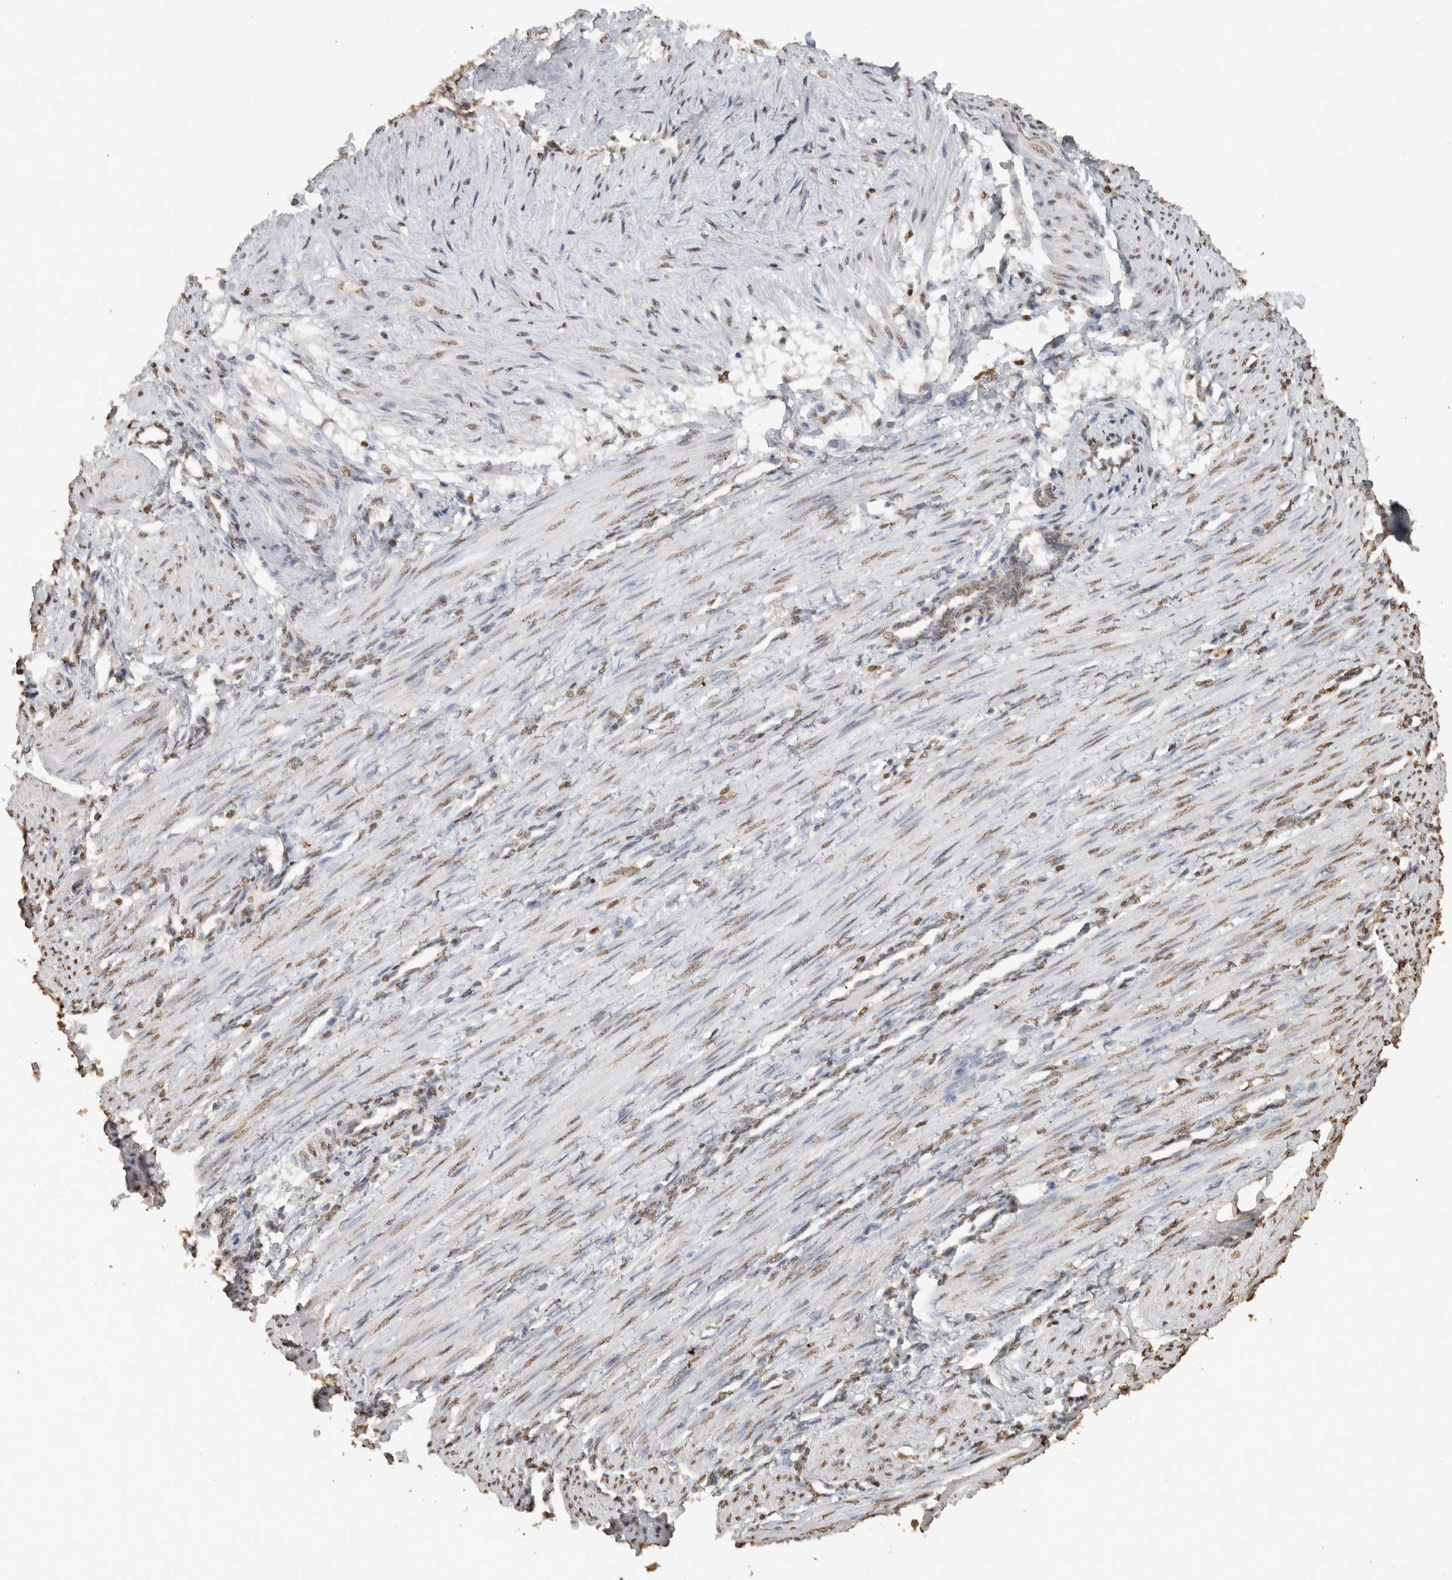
{"staining": {"intensity": "weak", "quantity": ">75%", "location": "nuclear"}, "tissue": "smooth muscle", "cell_type": "Smooth muscle cells", "image_type": "normal", "snomed": [{"axis": "morphology", "description": "Normal tissue, NOS"}, {"axis": "topography", "description": "Endometrium"}], "caption": "Normal smooth muscle displays weak nuclear expression in about >75% of smooth muscle cells, visualized by immunohistochemistry. Ihc stains the protein of interest in brown and the nuclei are stained blue.", "gene": "HAND2", "patient": {"sex": "female", "age": 33}}